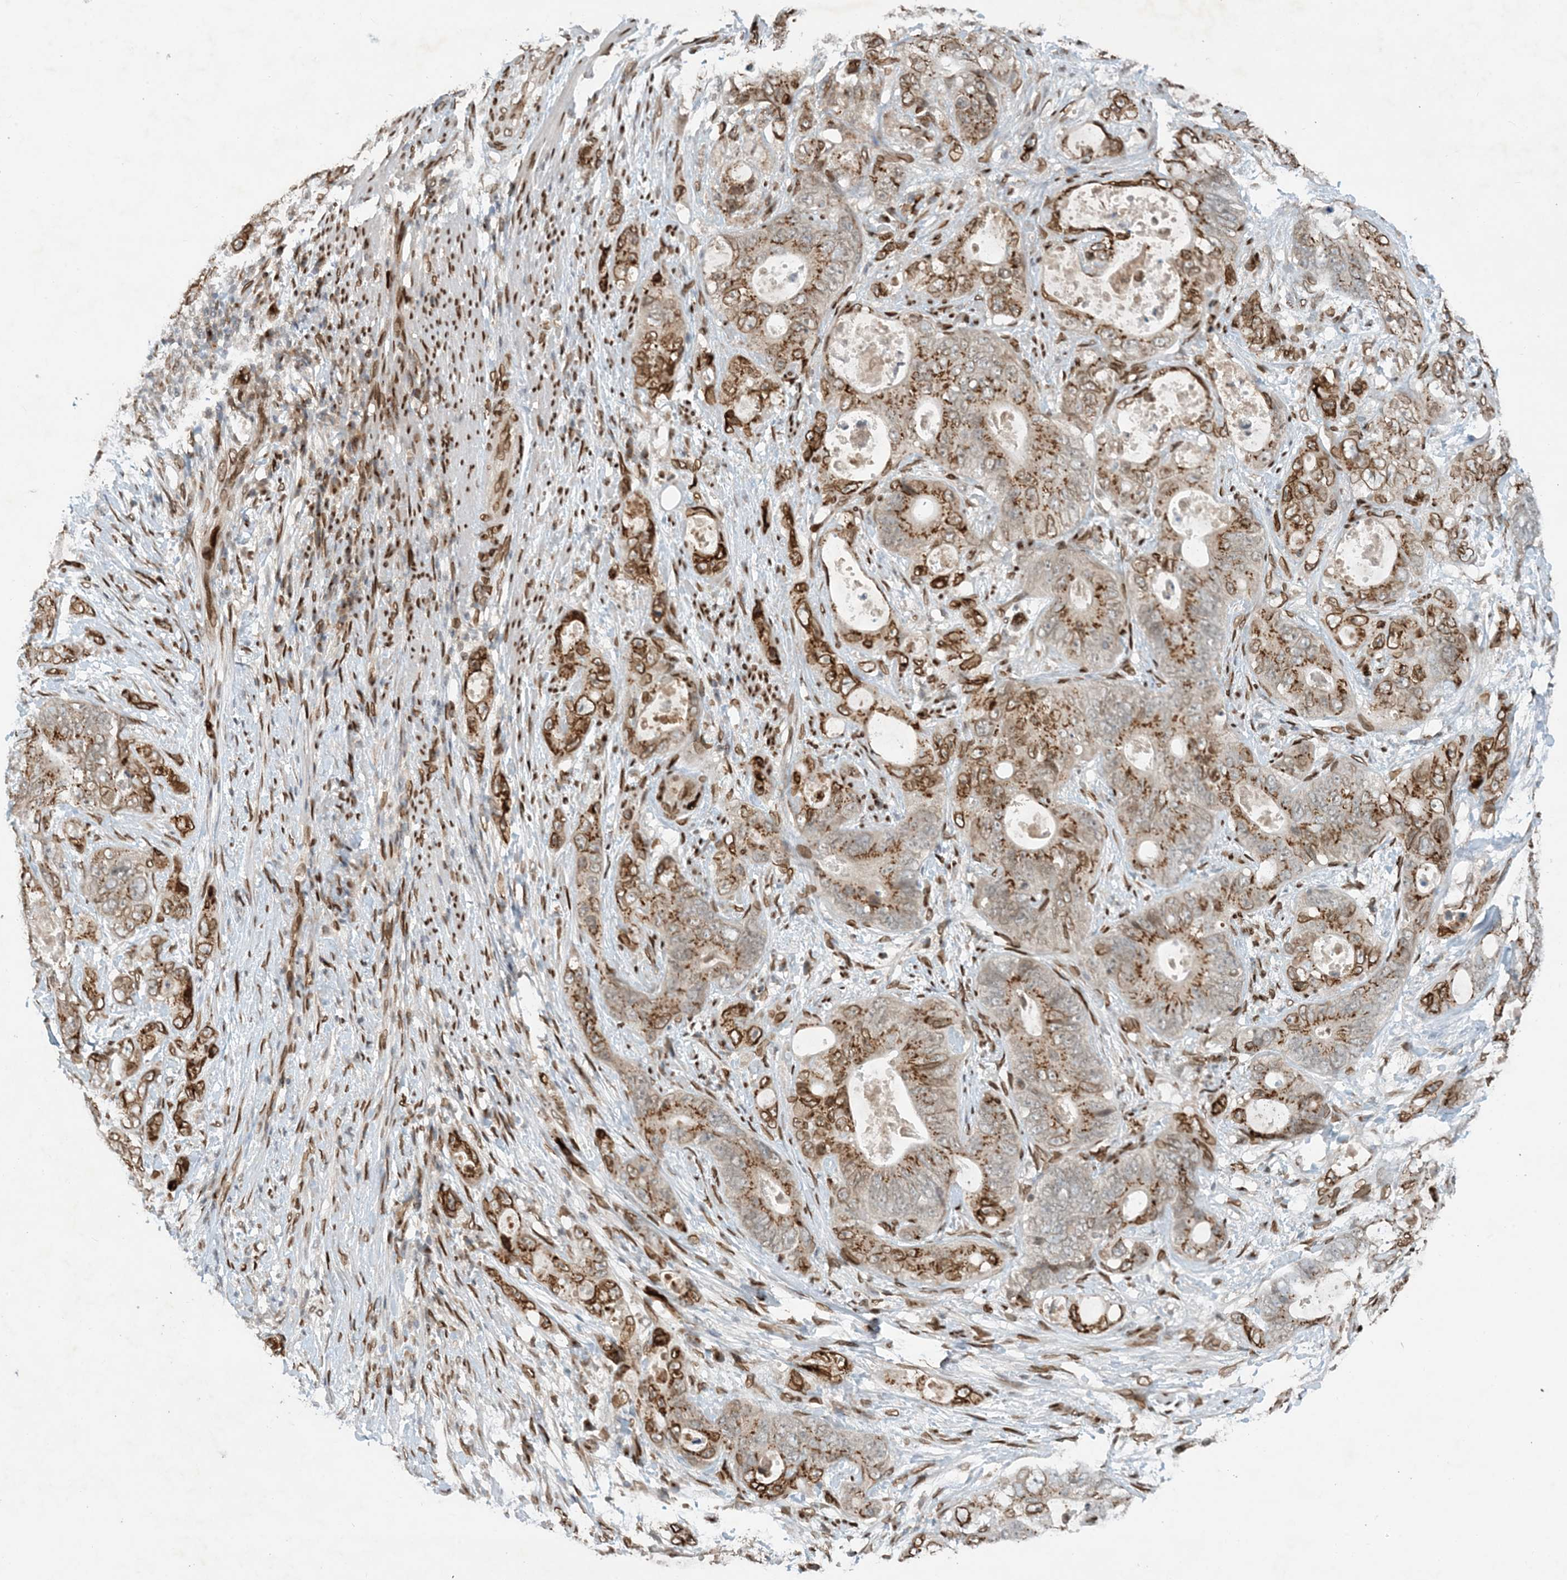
{"staining": {"intensity": "moderate", "quantity": ">75%", "location": "cytoplasmic/membranous"}, "tissue": "stomach cancer", "cell_type": "Tumor cells", "image_type": "cancer", "snomed": [{"axis": "morphology", "description": "Adenocarcinoma, NOS"}, {"axis": "topography", "description": "Stomach"}], "caption": "Moderate cytoplasmic/membranous protein staining is seen in approximately >75% of tumor cells in stomach cancer.", "gene": "SLC35A2", "patient": {"sex": "female", "age": 89}}